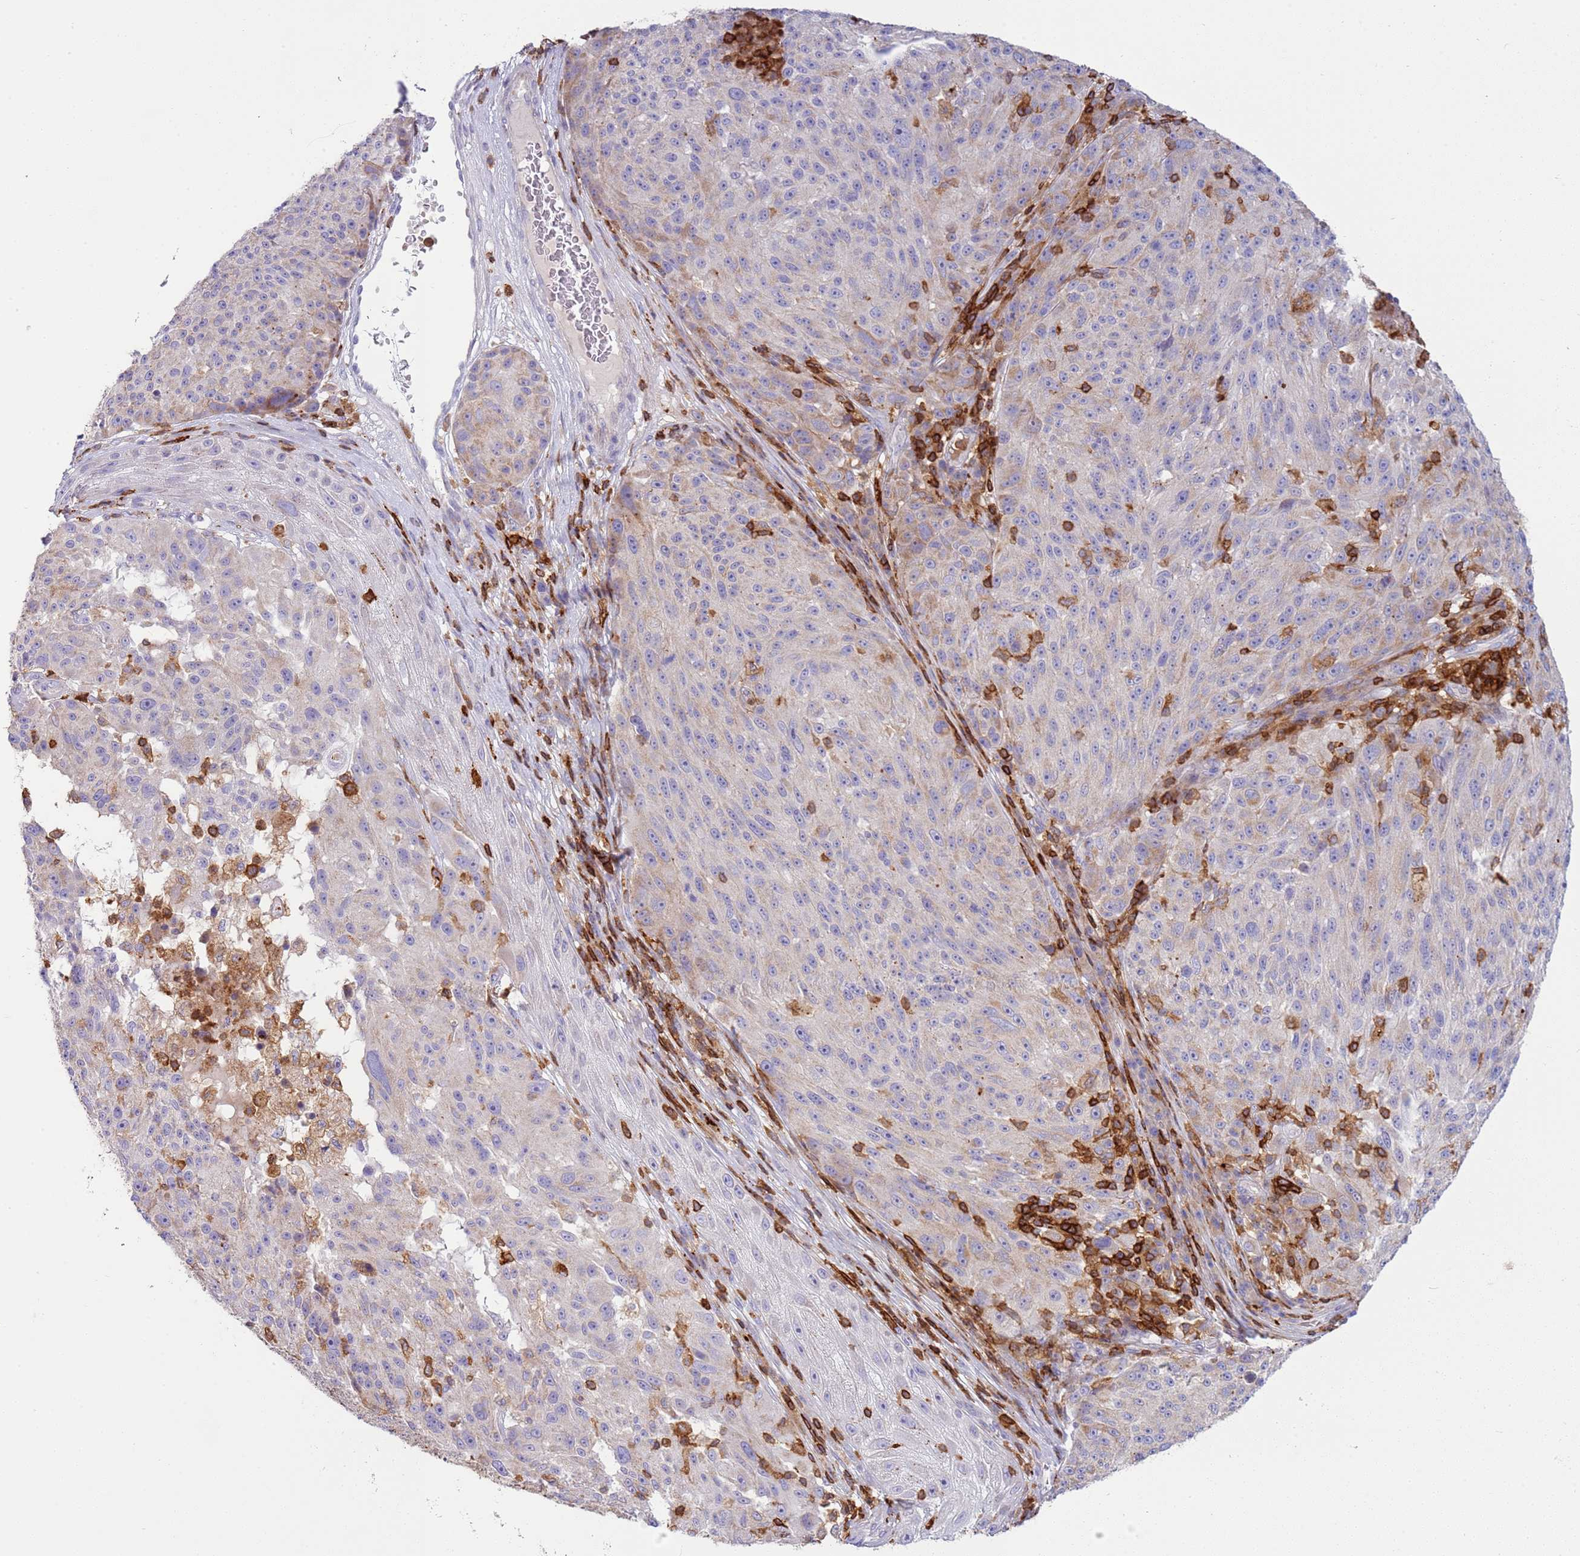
{"staining": {"intensity": "moderate", "quantity": "<25%", "location": "cytoplasmic/membranous"}, "tissue": "melanoma", "cell_type": "Tumor cells", "image_type": "cancer", "snomed": [{"axis": "morphology", "description": "Malignant melanoma, NOS"}, {"axis": "topography", "description": "Skin"}], "caption": "Malignant melanoma stained with a protein marker exhibits moderate staining in tumor cells.", "gene": "TTPAL", "patient": {"sex": "male", "age": 53}}